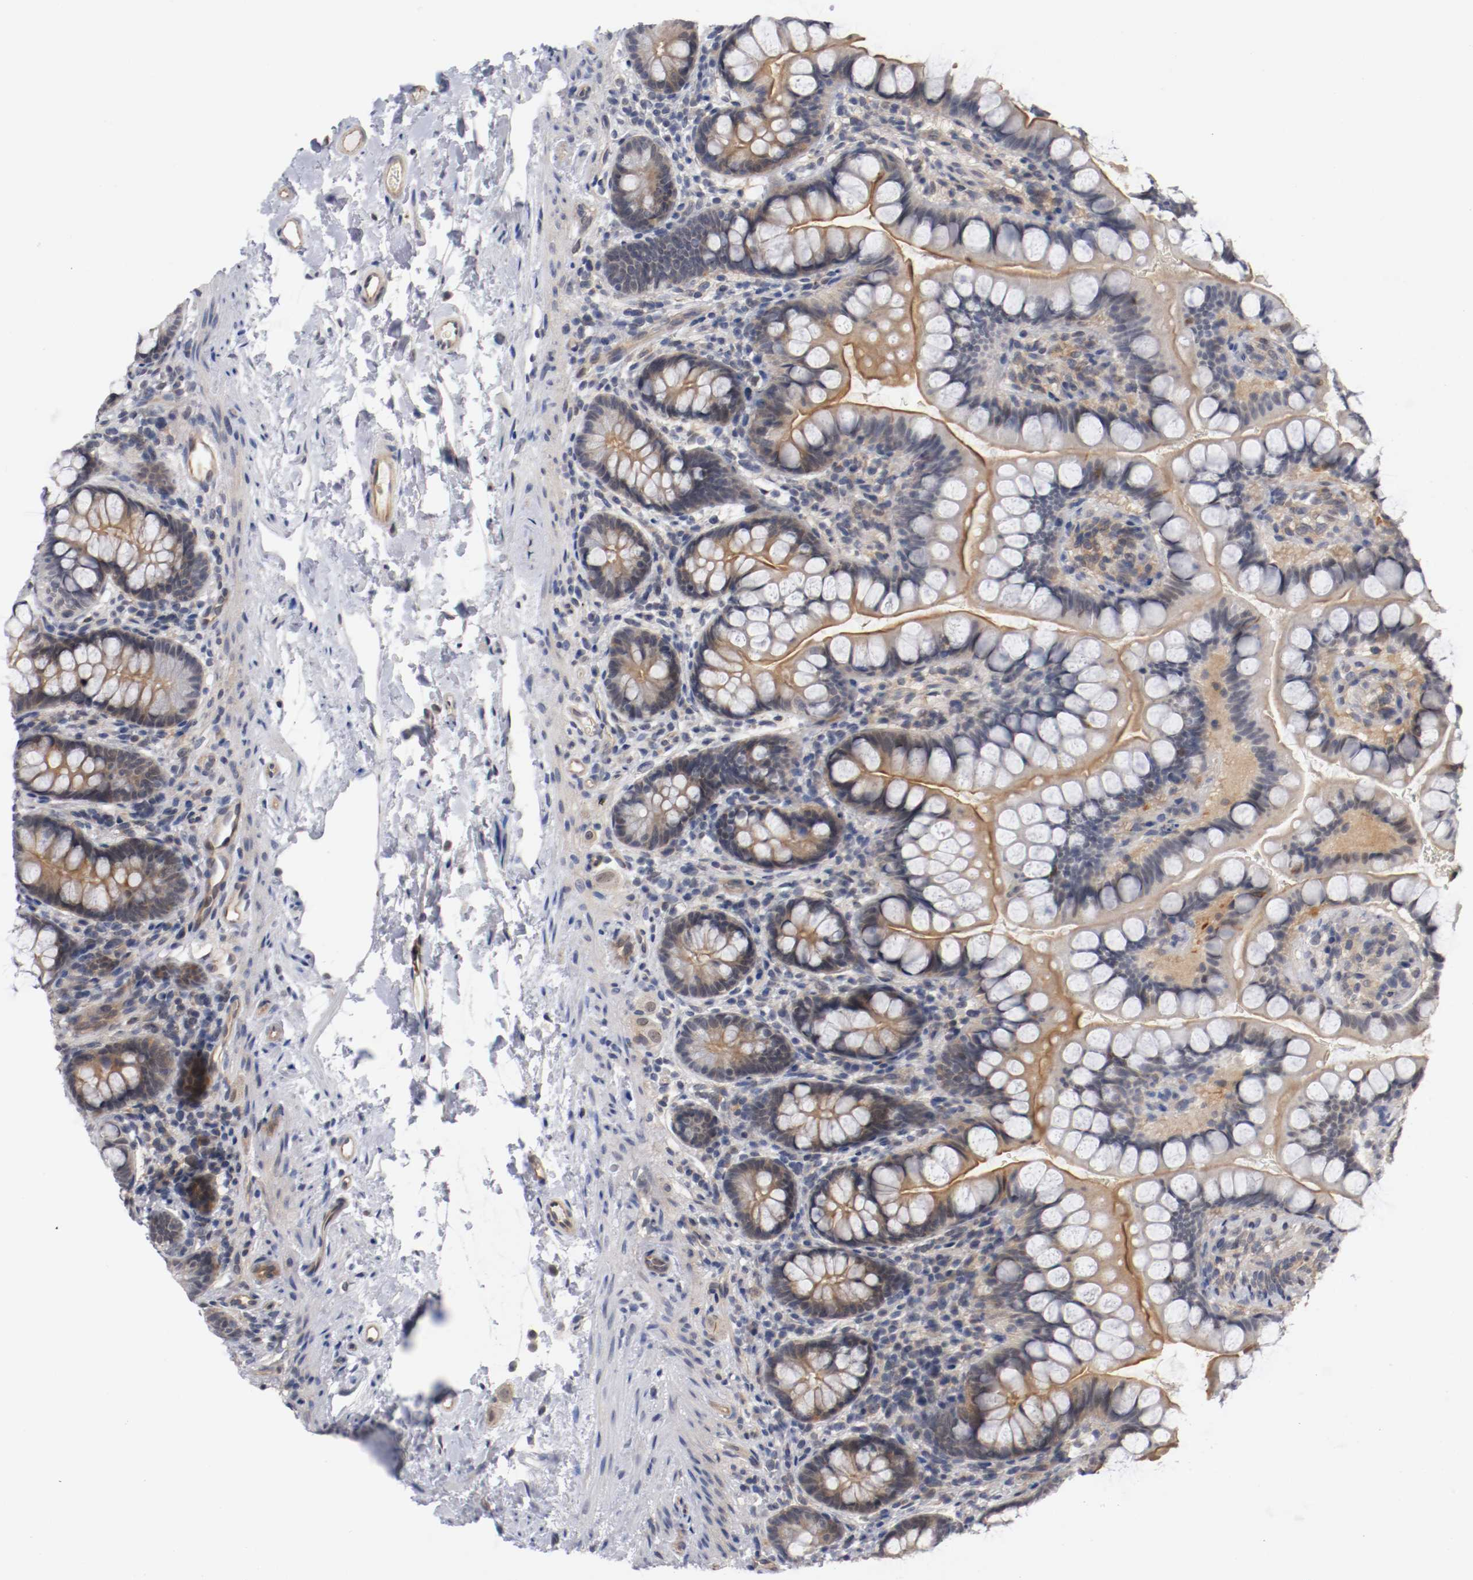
{"staining": {"intensity": "weak", "quantity": "25%-75%", "location": "cytoplasmic/membranous"}, "tissue": "small intestine", "cell_type": "Glandular cells", "image_type": "normal", "snomed": [{"axis": "morphology", "description": "Normal tissue, NOS"}, {"axis": "topography", "description": "Small intestine"}], "caption": "Immunohistochemistry (IHC) (DAB) staining of benign human small intestine shows weak cytoplasmic/membranous protein positivity in approximately 25%-75% of glandular cells.", "gene": "RBM23", "patient": {"sex": "female", "age": 58}}